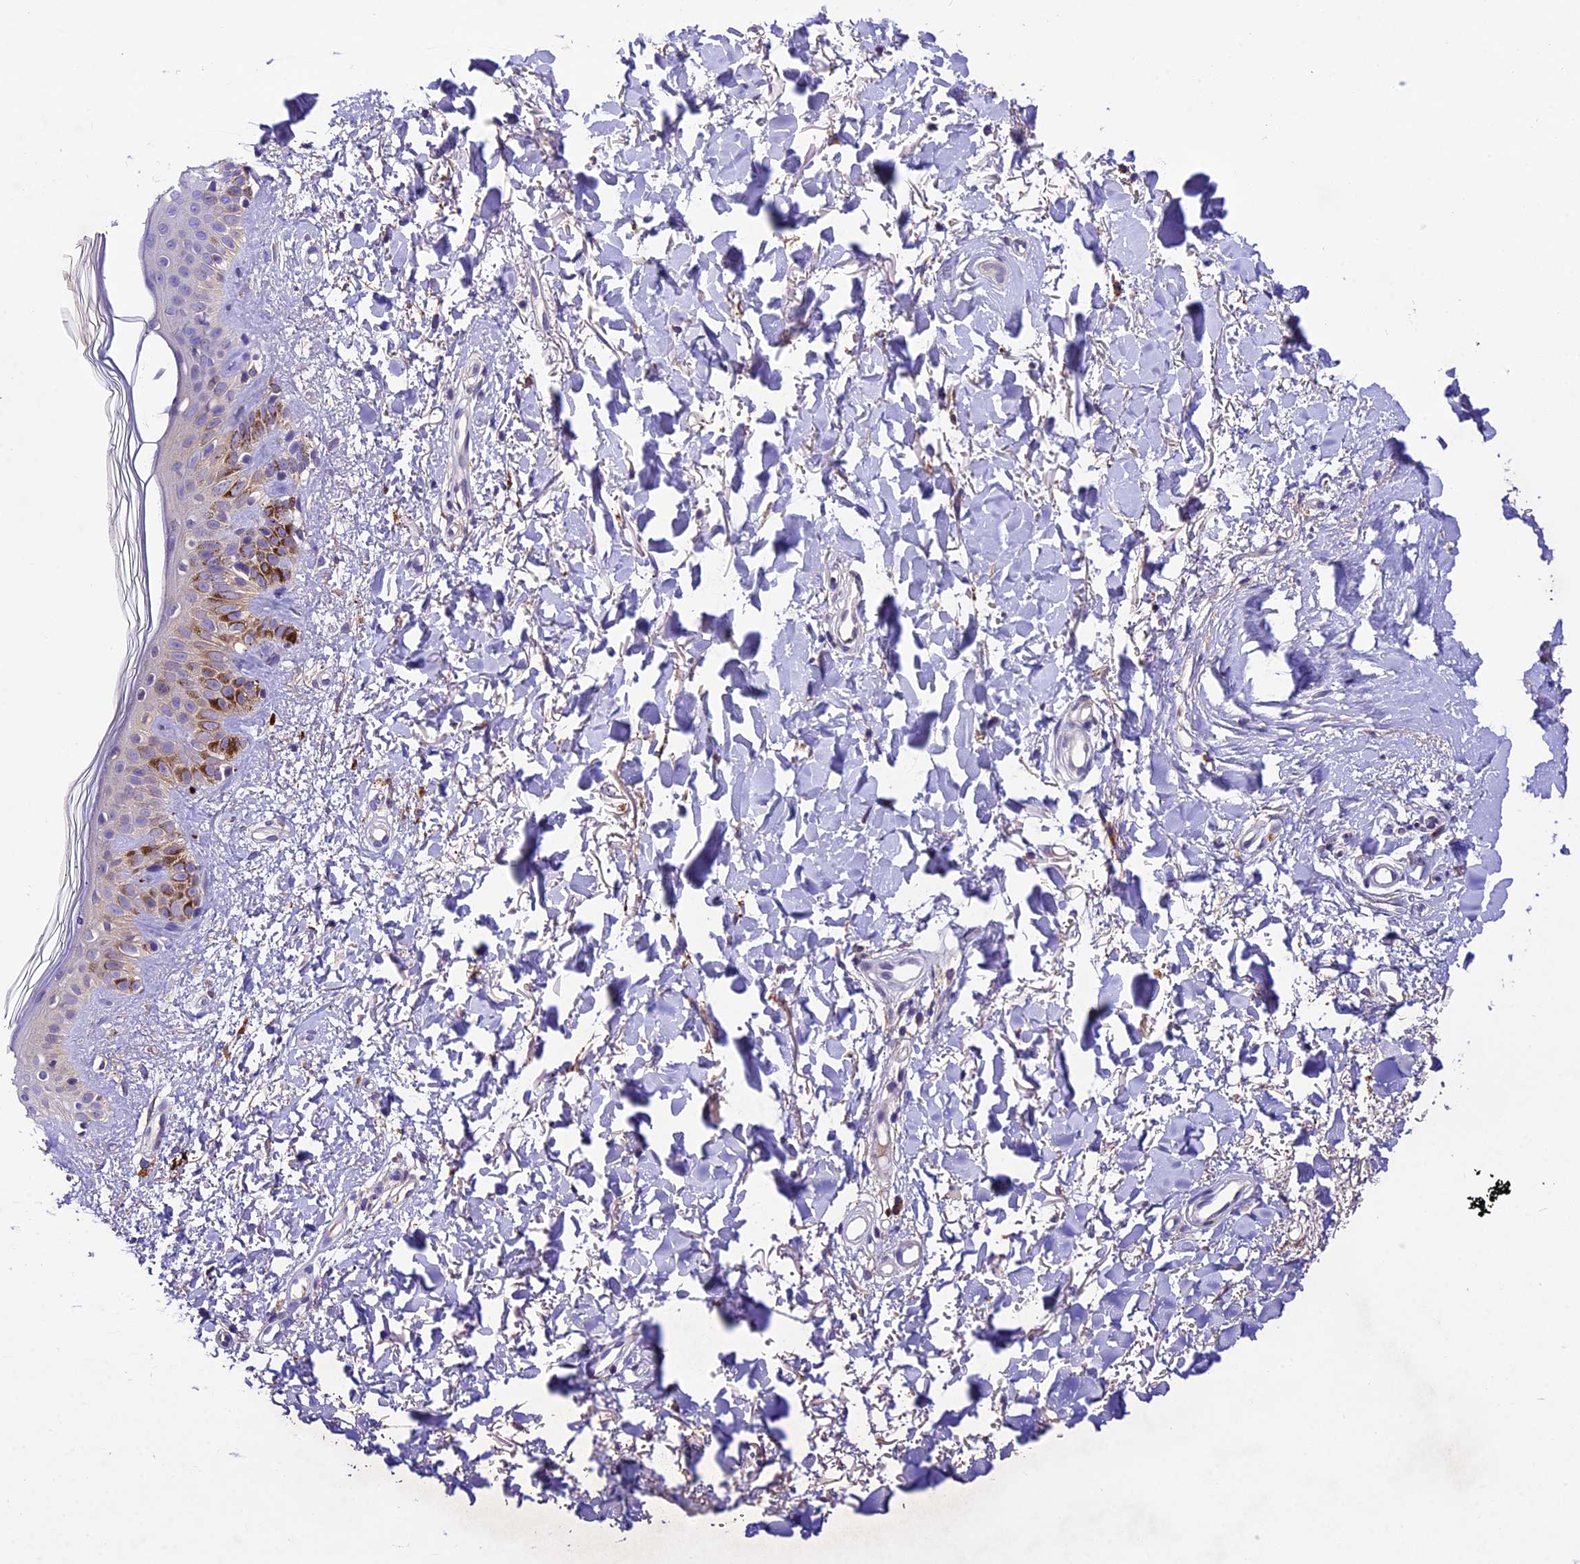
{"staining": {"intensity": "negative", "quantity": "none", "location": "none"}, "tissue": "skin", "cell_type": "Fibroblasts", "image_type": "normal", "snomed": [{"axis": "morphology", "description": "Normal tissue, NOS"}, {"axis": "topography", "description": "Skin"}], "caption": "There is no significant staining in fibroblasts of skin. The staining was performed using DAB to visualize the protein expression in brown, while the nuclei were stained in blue with hematoxylin (Magnification: 20x).", "gene": "CILP2", "patient": {"sex": "female", "age": 58}}